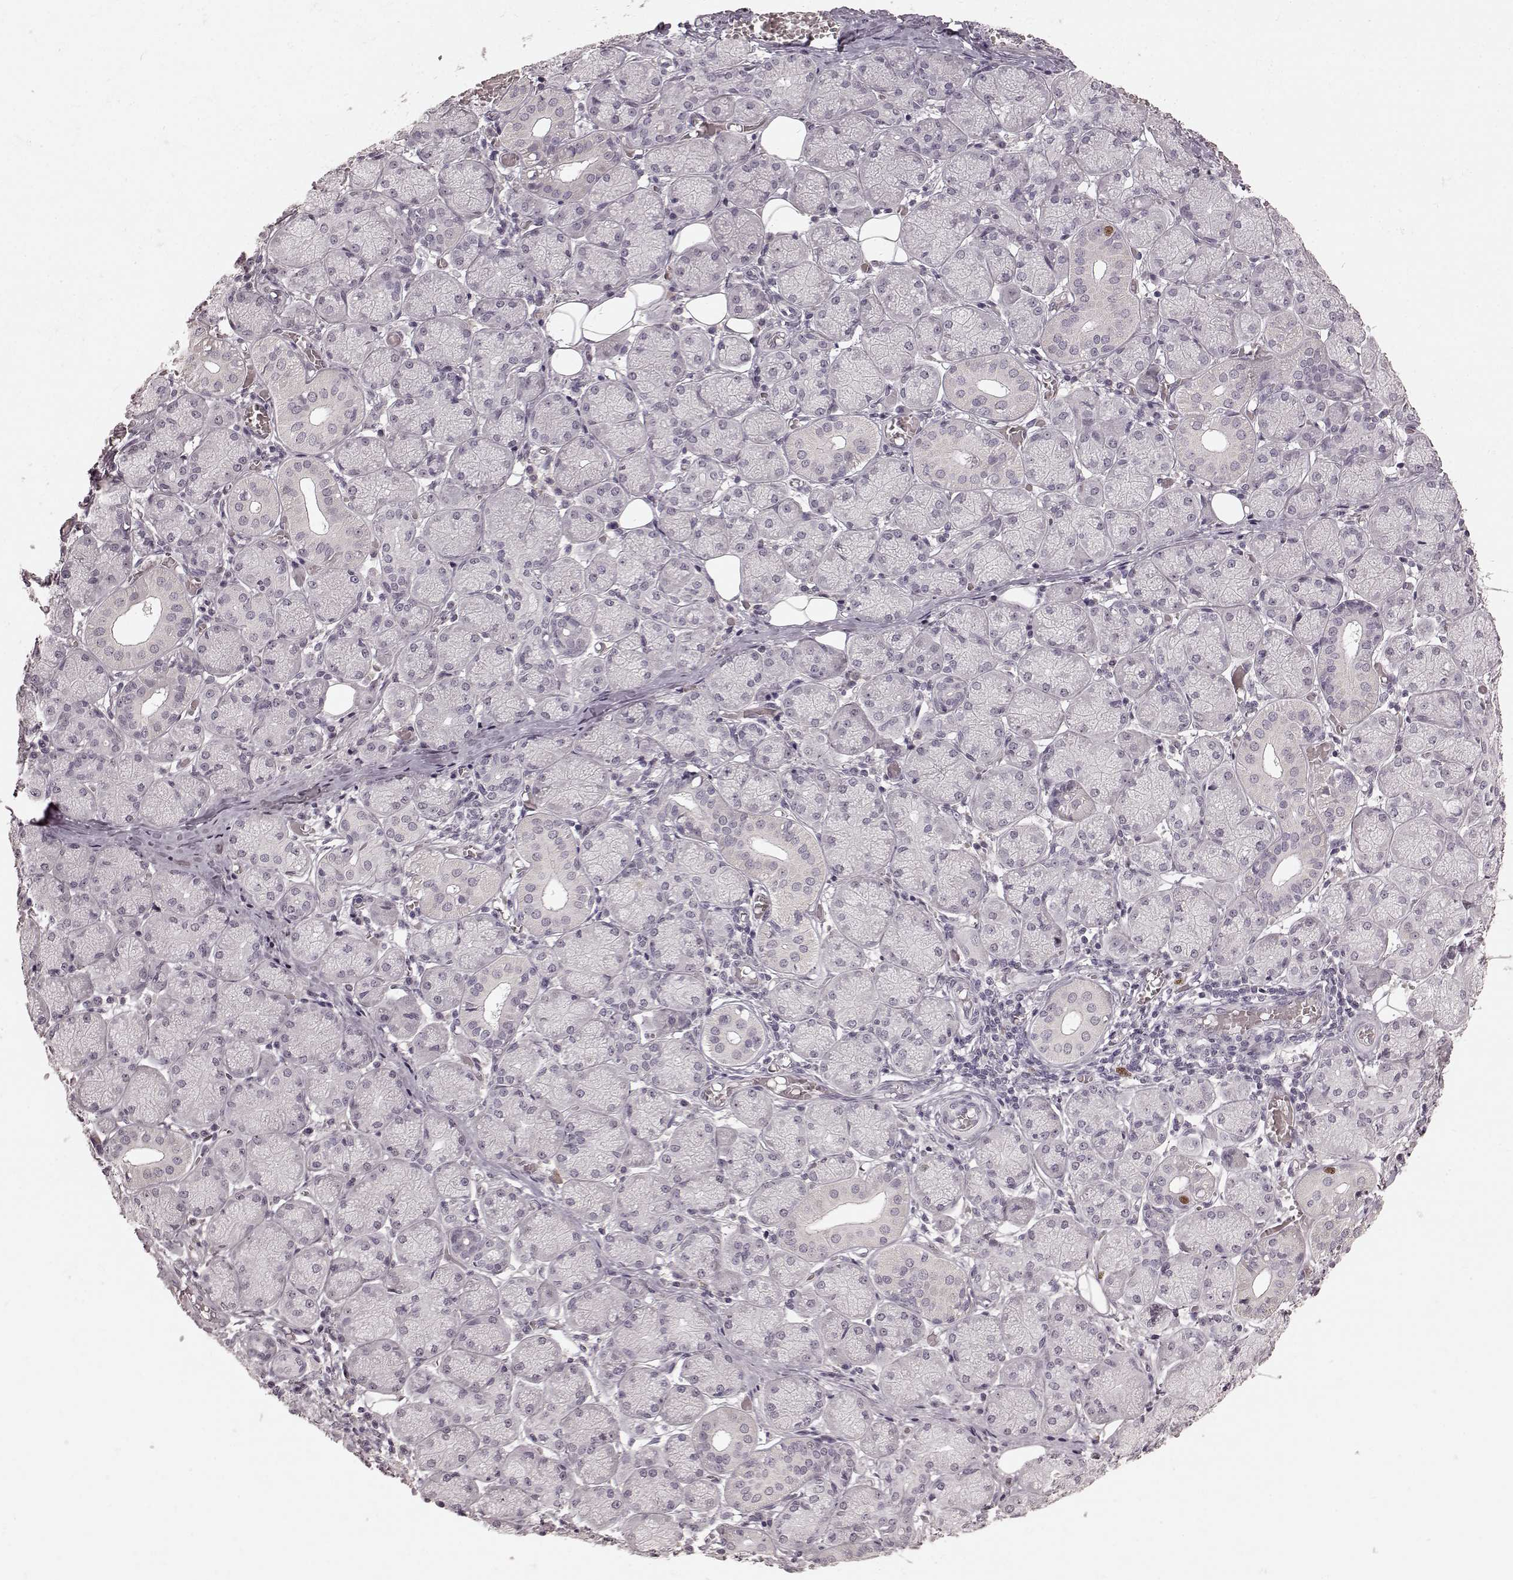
{"staining": {"intensity": "strong", "quantity": "<25%", "location": "nuclear"}, "tissue": "salivary gland", "cell_type": "Glandular cells", "image_type": "normal", "snomed": [{"axis": "morphology", "description": "Normal tissue, NOS"}, {"axis": "topography", "description": "Salivary gland"}, {"axis": "topography", "description": "Peripheral nerve tissue"}], "caption": "Immunohistochemical staining of unremarkable salivary gland exhibits medium levels of strong nuclear expression in approximately <25% of glandular cells. Immunohistochemistry (ihc) stains the protein in brown and the nuclei are stained blue.", "gene": "CCNA2", "patient": {"sex": "female", "age": 24}}